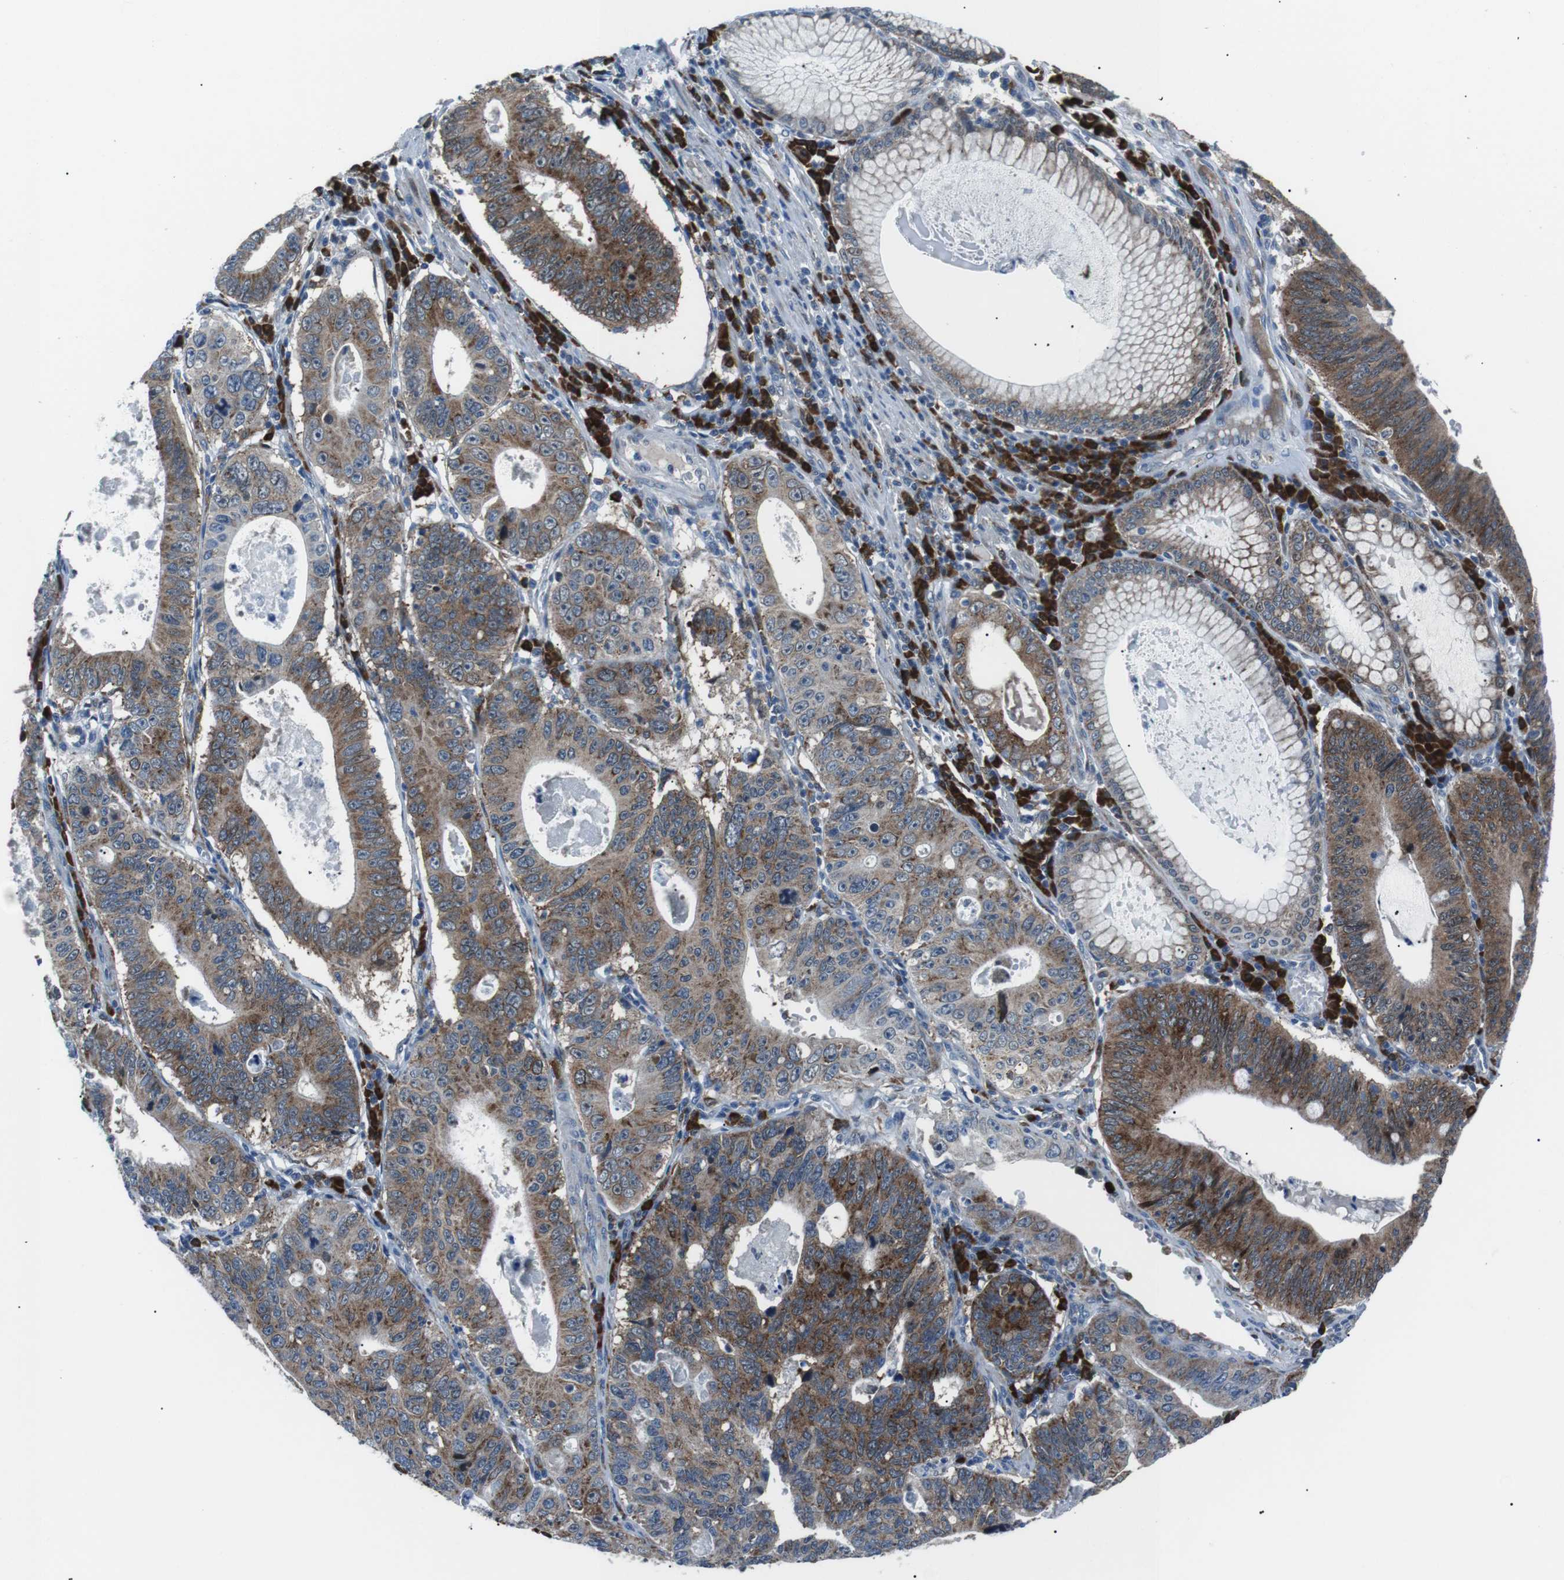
{"staining": {"intensity": "moderate", "quantity": ">75%", "location": "cytoplasmic/membranous"}, "tissue": "stomach cancer", "cell_type": "Tumor cells", "image_type": "cancer", "snomed": [{"axis": "morphology", "description": "Adenocarcinoma, NOS"}, {"axis": "topography", "description": "Stomach"}], "caption": "High-power microscopy captured an immunohistochemistry histopathology image of stomach adenocarcinoma, revealing moderate cytoplasmic/membranous positivity in approximately >75% of tumor cells.", "gene": "BLNK", "patient": {"sex": "male", "age": 59}}